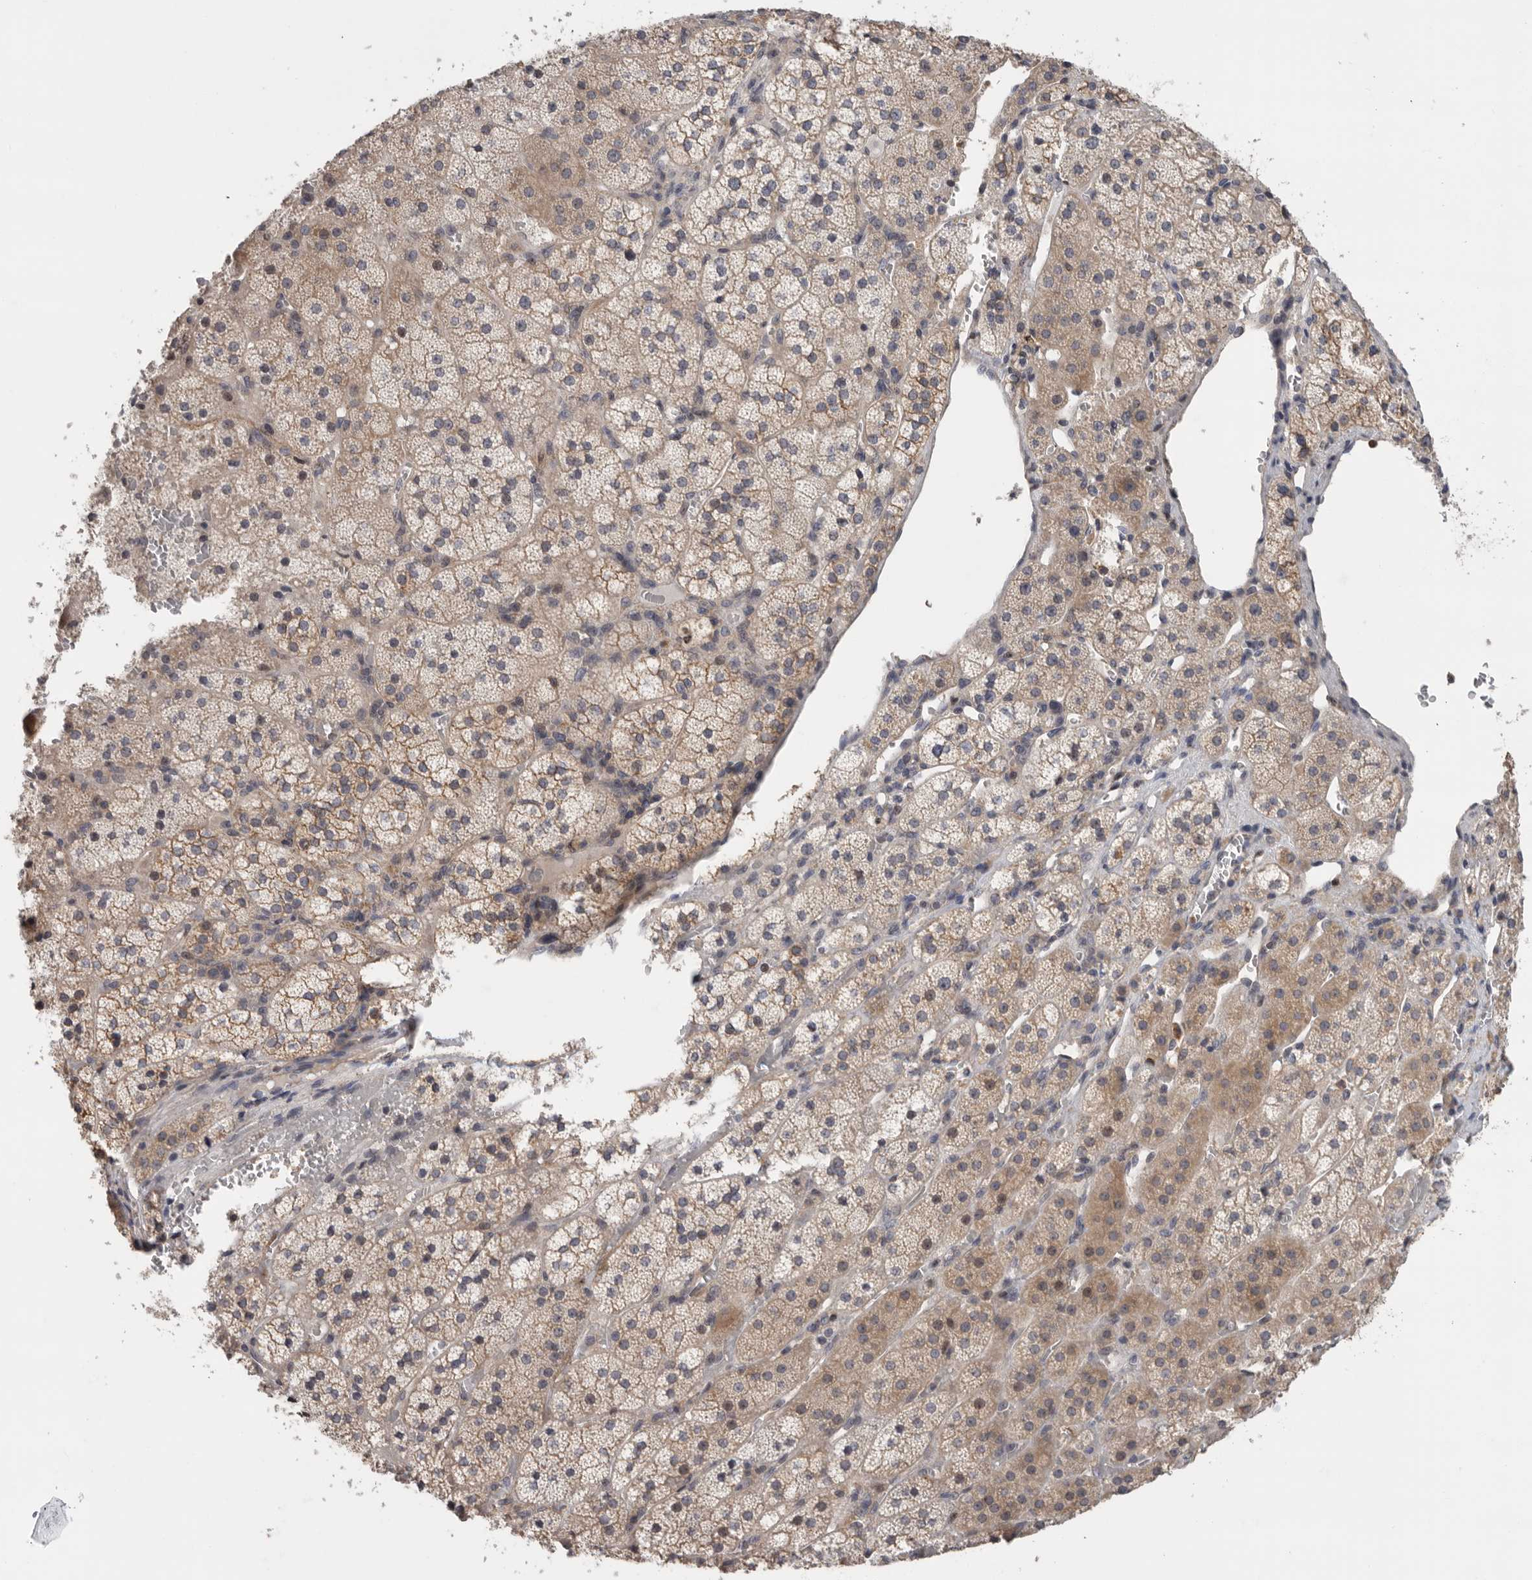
{"staining": {"intensity": "weak", "quantity": ">75%", "location": "cytoplasmic/membranous"}, "tissue": "adrenal gland", "cell_type": "Glandular cells", "image_type": "normal", "snomed": [{"axis": "morphology", "description": "Normal tissue, NOS"}, {"axis": "topography", "description": "Adrenal gland"}], "caption": "The image shows immunohistochemical staining of benign adrenal gland. There is weak cytoplasmic/membranous positivity is appreciated in about >75% of glandular cells.", "gene": "KLK5", "patient": {"sex": "female", "age": 44}}